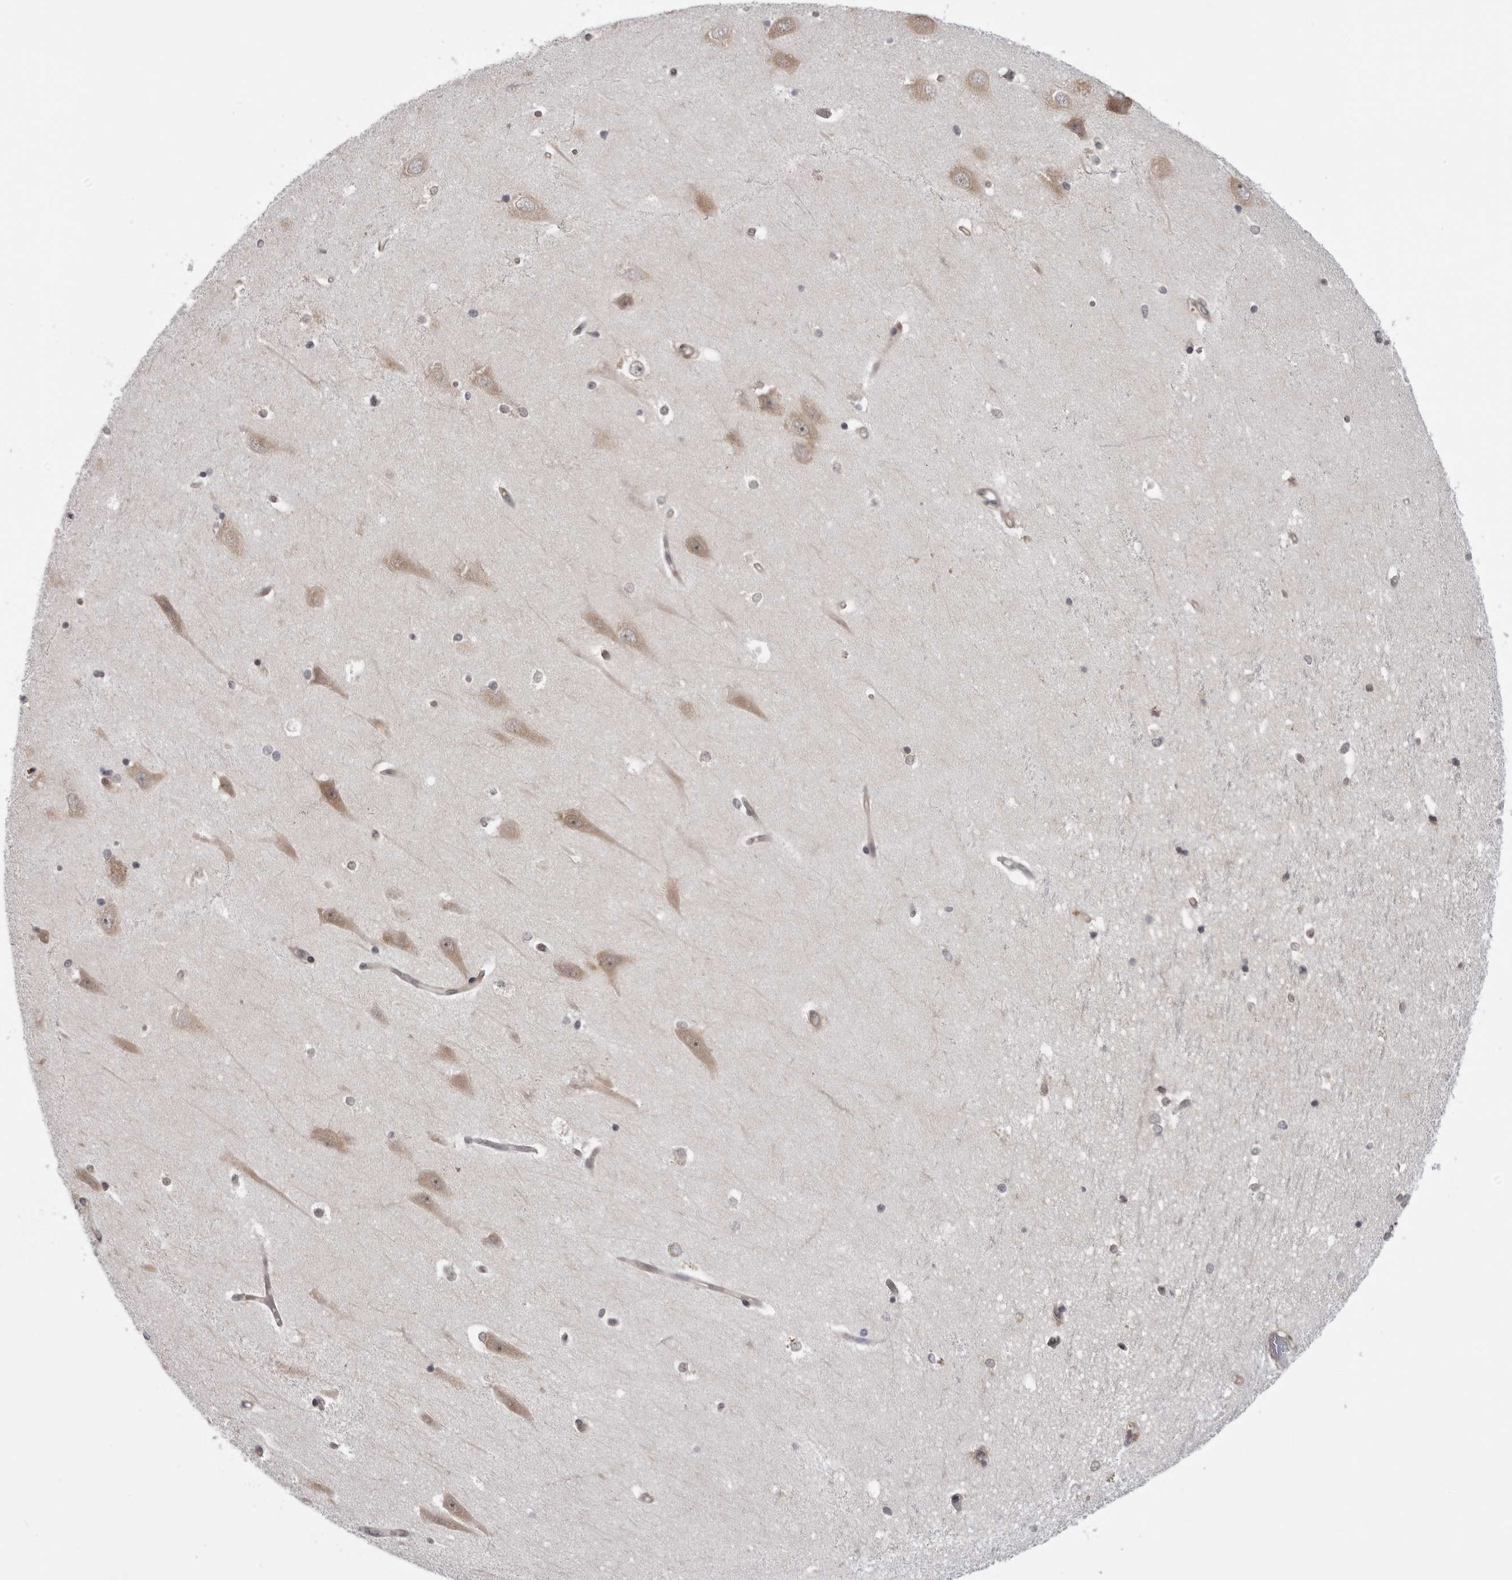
{"staining": {"intensity": "weak", "quantity": "<25%", "location": "cytoplasmic/membranous"}, "tissue": "hippocampus", "cell_type": "Glial cells", "image_type": "normal", "snomed": [{"axis": "morphology", "description": "Normal tissue, NOS"}, {"axis": "topography", "description": "Hippocampus"}], "caption": "Image shows no significant protein staining in glial cells of unremarkable hippocampus. (DAB (3,3'-diaminobenzidine) immunohistochemistry (IHC) with hematoxylin counter stain).", "gene": "LRRC45", "patient": {"sex": "male", "age": 45}}